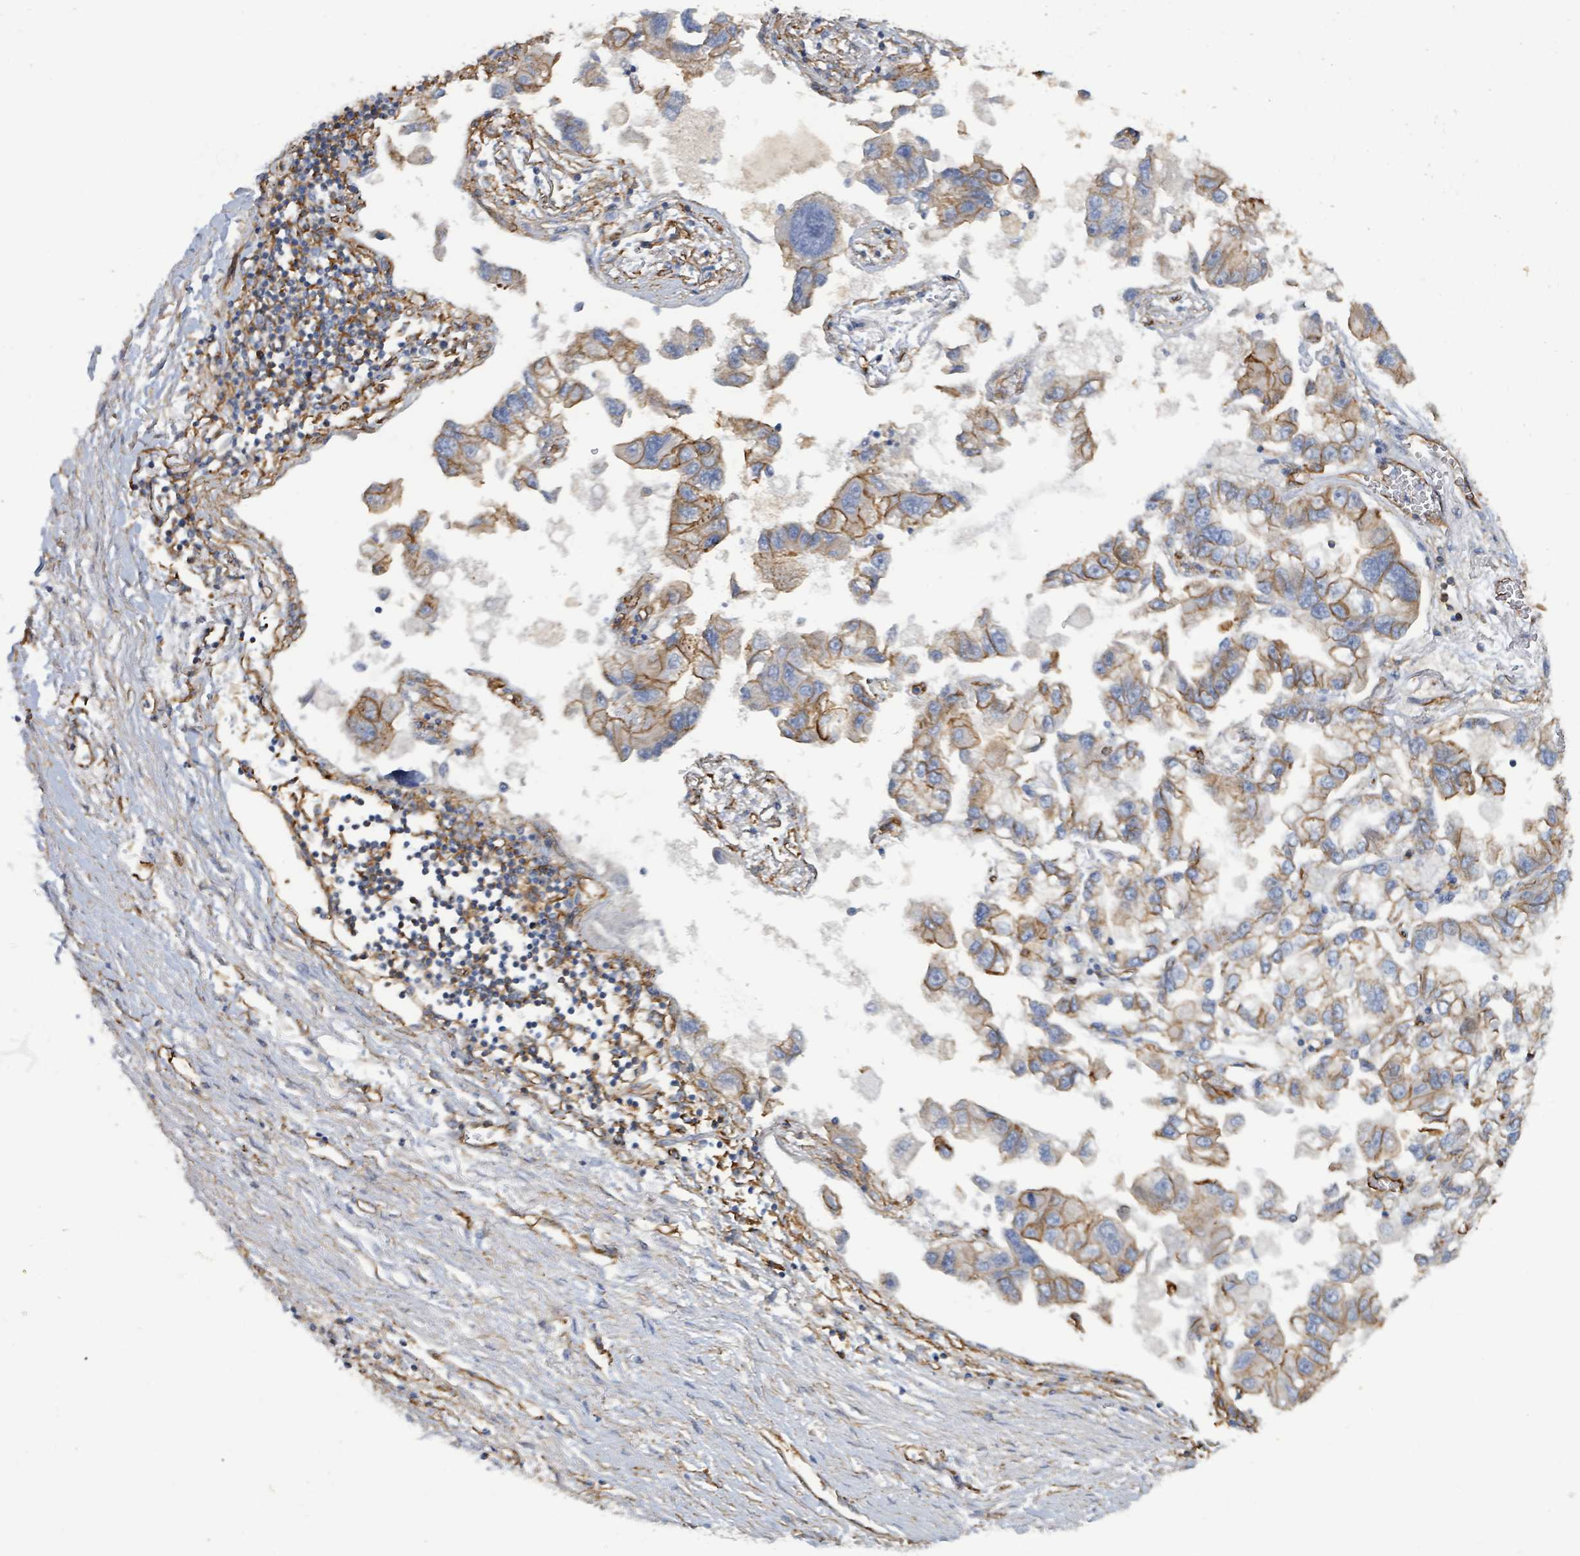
{"staining": {"intensity": "moderate", "quantity": "<25%", "location": "cytoplasmic/membranous"}, "tissue": "lung cancer", "cell_type": "Tumor cells", "image_type": "cancer", "snomed": [{"axis": "morphology", "description": "Adenocarcinoma, NOS"}, {"axis": "topography", "description": "Lung"}], "caption": "This is an image of IHC staining of adenocarcinoma (lung), which shows moderate positivity in the cytoplasmic/membranous of tumor cells.", "gene": "LDOC1", "patient": {"sex": "female", "age": 54}}